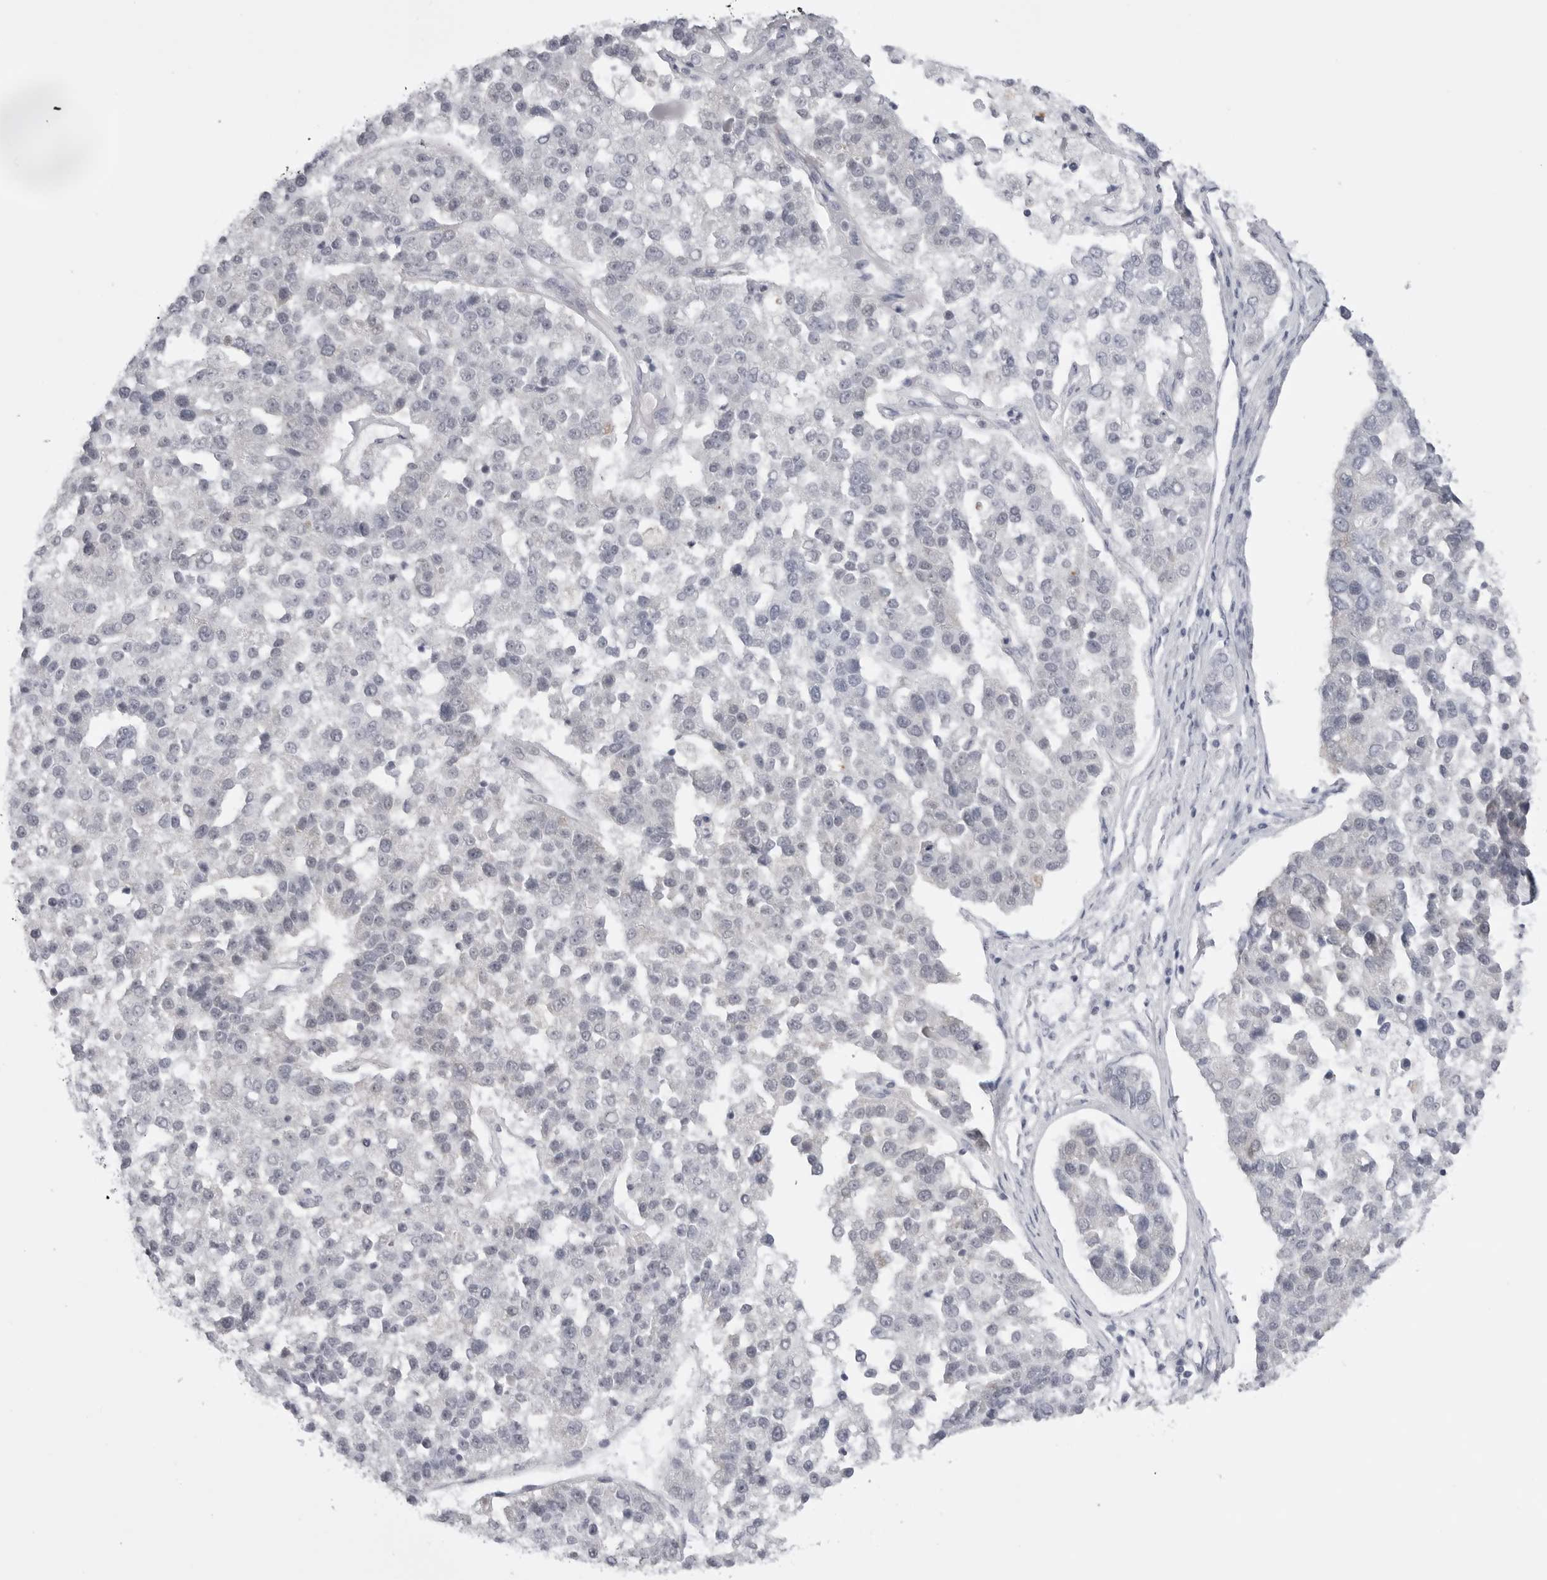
{"staining": {"intensity": "negative", "quantity": "none", "location": "none"}, "tissue": "pancreatic cancer", "cell_type": "Tumor cells", "image_type": "cancer", "snomed": [{"axis": "morphology", "description": "Adenocarcinoma, NOS"}, {"axis": "topography", "description": "Pancreas"}], "caption": "Protein analysis of pancreatic adenocarcinoma displays no significant expression in tumor cells.", "gene": "TUFM", "patient": {"sex": "female", "age": 61}}